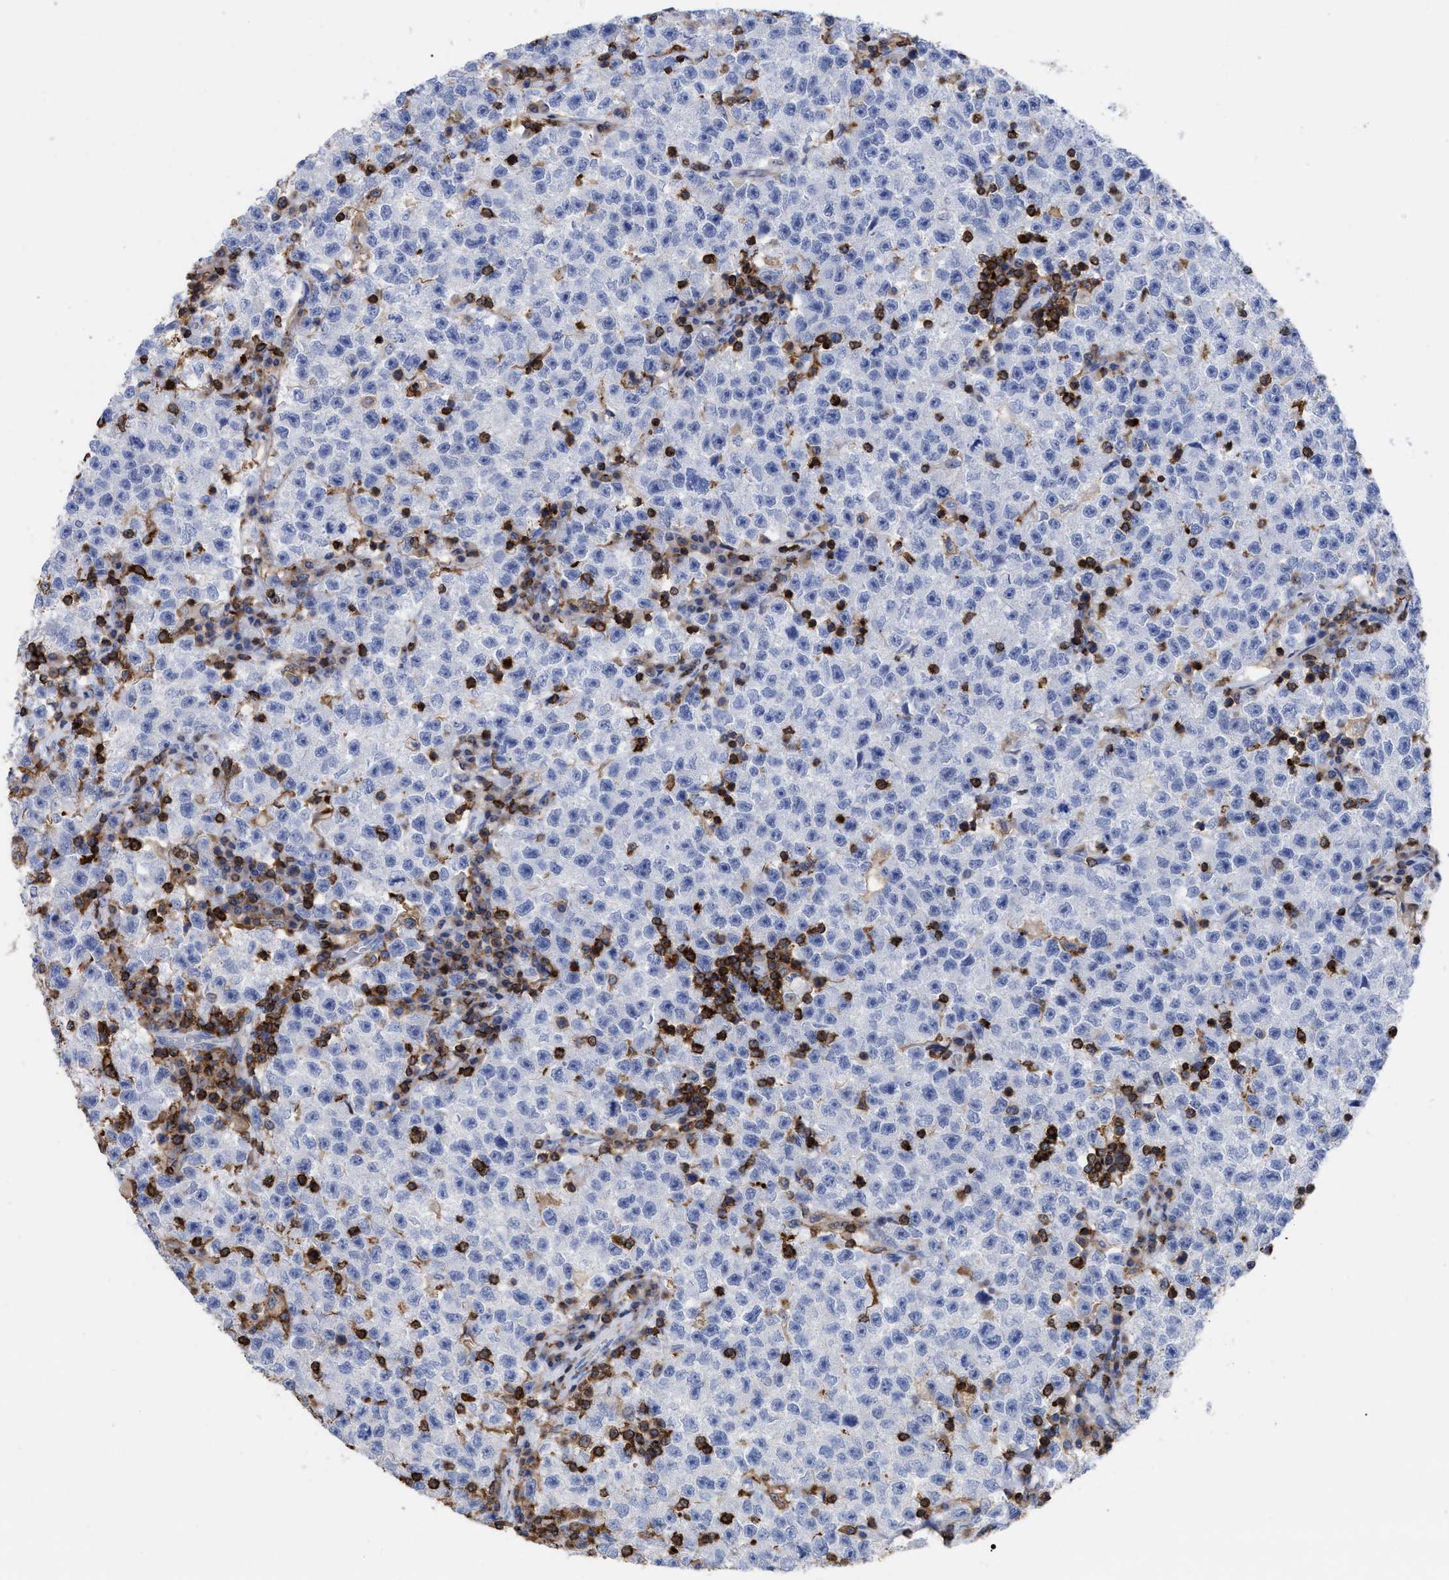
{"staining": {"intensity": "negative", "quantity": "none", "location": "none"}, "tissue": "testis cancer", "cell_type": "Tumor cells", "image_type": "cancer", "snomed": [{"axis": "morphology", "description": "Seminoma, NOS"}, {"axis": "topography", "description": "Testis"}], "caption": "Protein analysis of seminoma (testis) shows no significant staining in tumor cells. (DAB immunohistochemistry (IHC) with hematoxylin counter stain).", "gene": "HCLS1", "patient": {"sex": "male", "age": 22}}